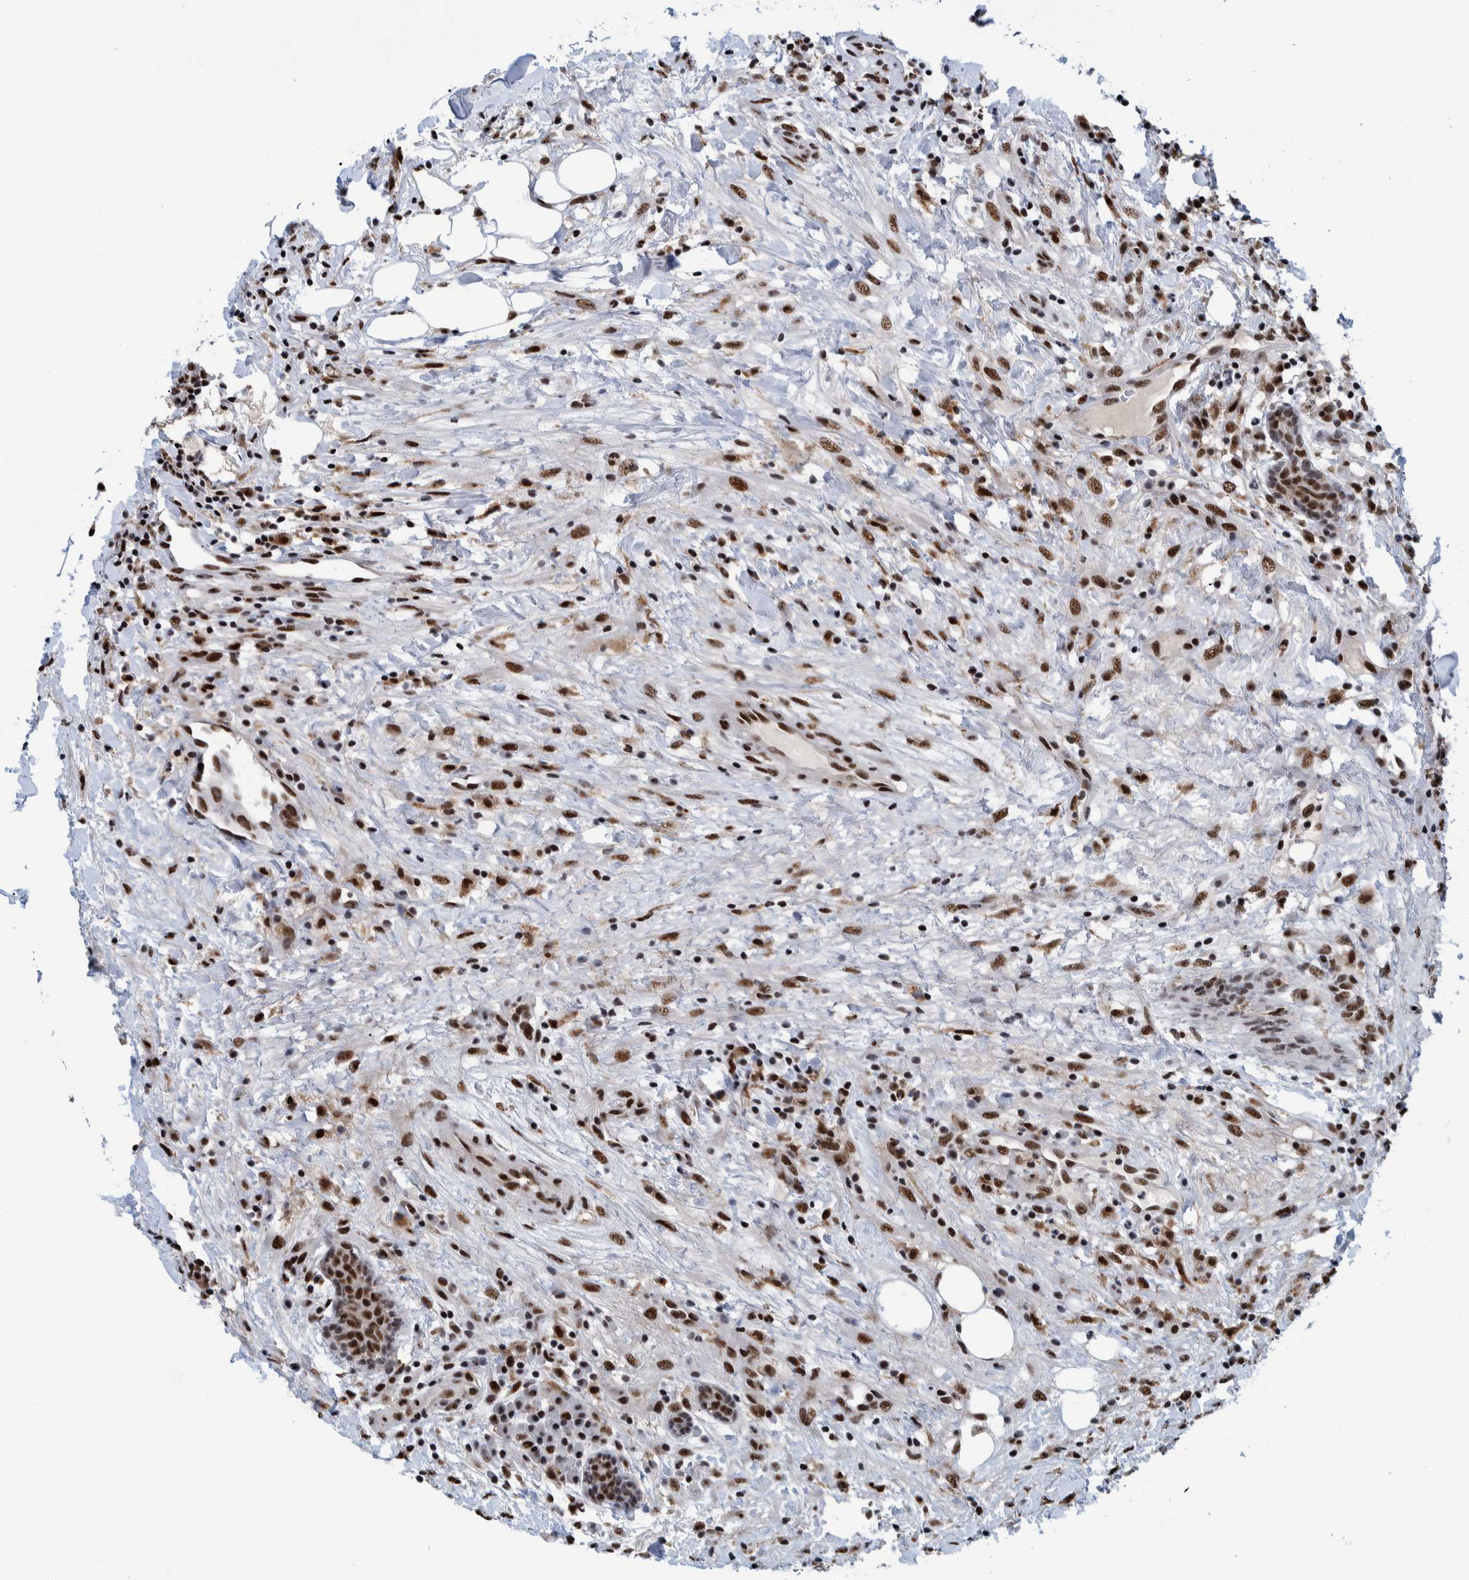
{"staining": {"intensity": "strong", "quantity": ">75%", "location": "nuclear"}, "tissue": "breast cancer", "cell_type": "Tumor cells", "image_type": "cancer", "snomed": [{"axis": "morphology", "description": "Duct carcinoma"}, {"axis": "topography", "description": "Breast"}], "caption": "IHC of invasive ductal carcinoma (breast) reveals high levels of strong nuclear expression in approximately >75% of tumor cells.", "gene": "EFTUD2", "patient": {"sex": "female", "age": 37}}